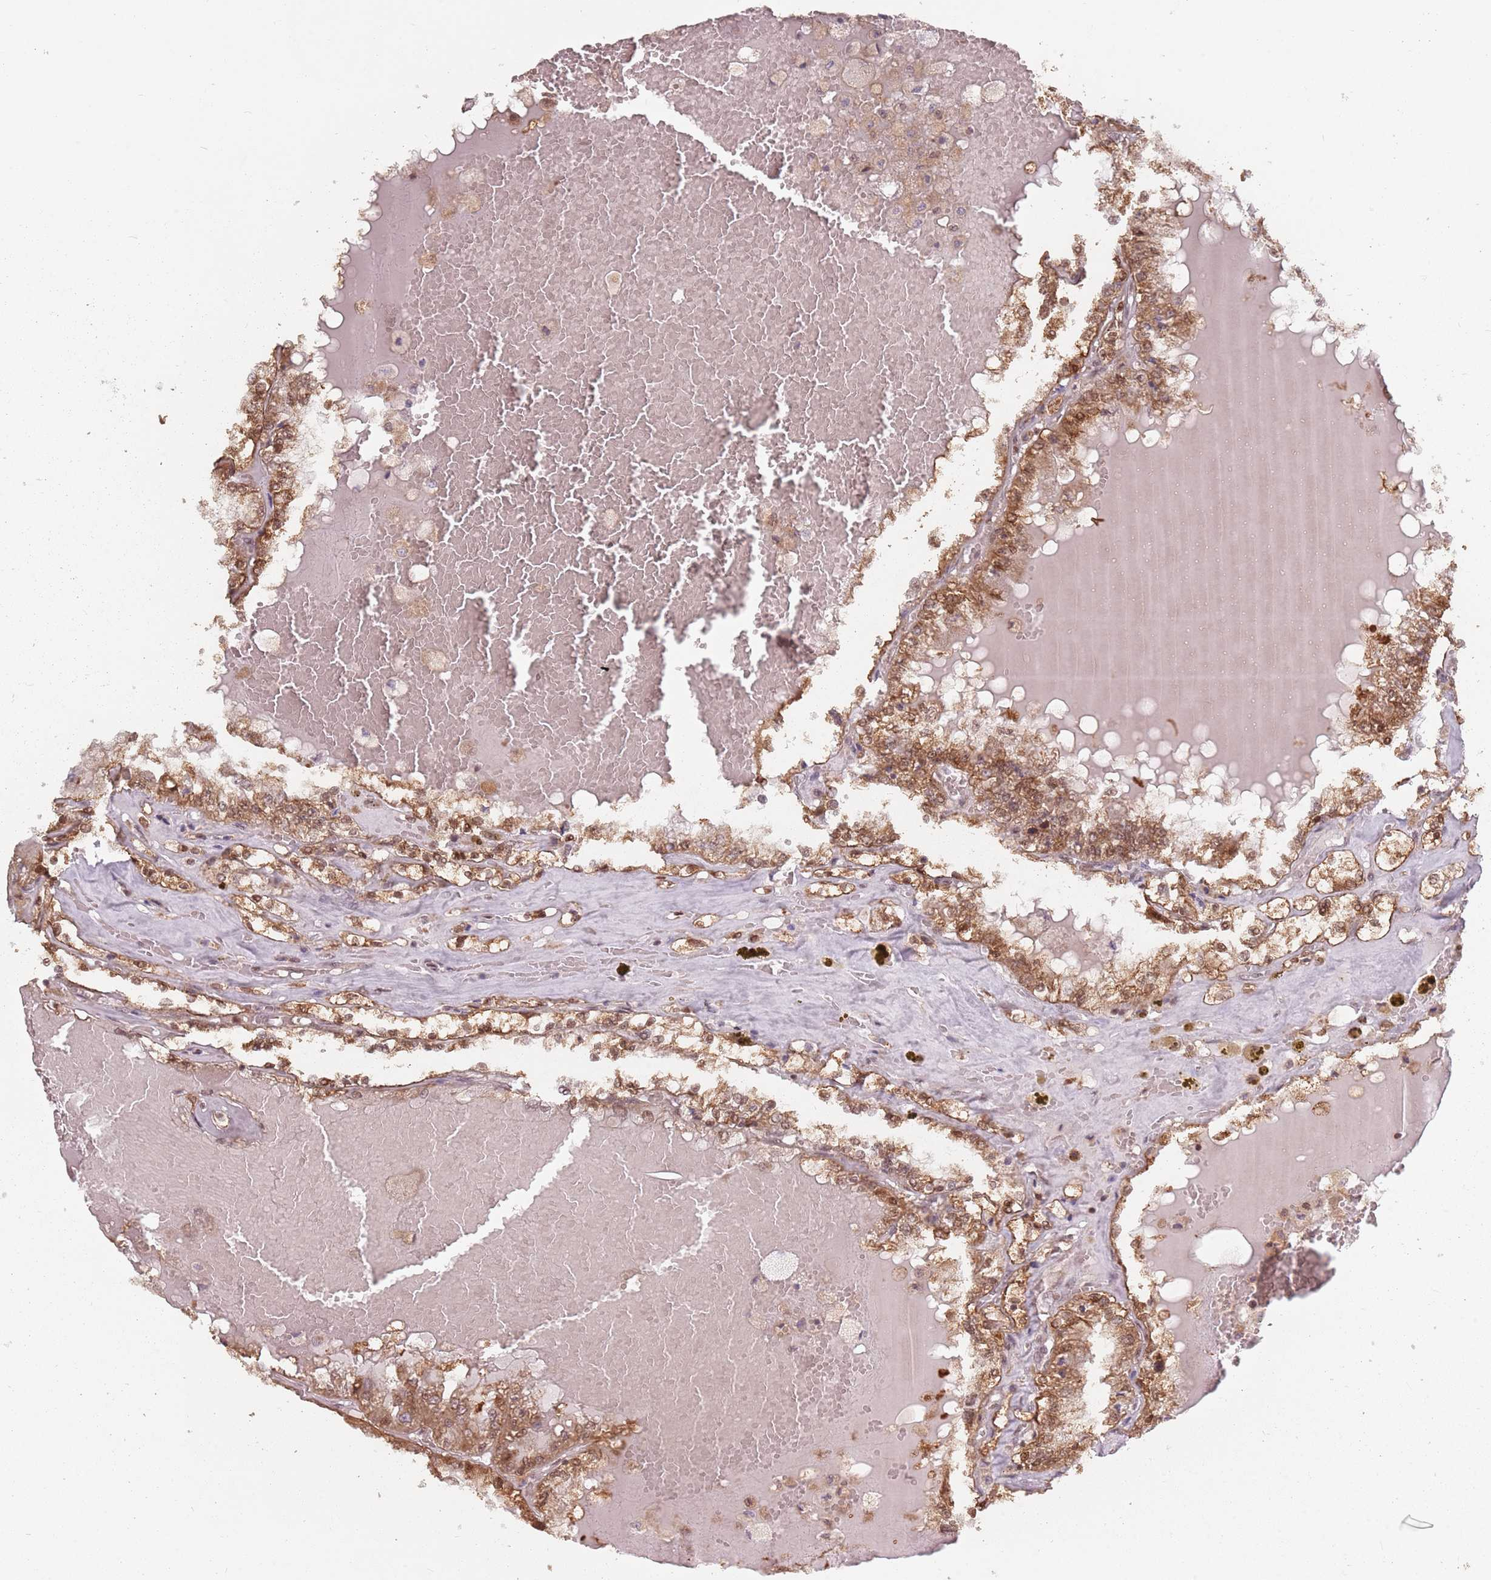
{"staining": {"intensity": "moderate", "quantity": ">75%", "location": "cytoplasmic/membranous,nuclear"}, "tissue": "renal cancer", "cell_type": "Tumor cells", "image_type": "cancer", "snomed": [{"axis": "morphology", "description": "Adenocarcinoma, NOS"}, {"axis": "topography", "description": "Kidney"}], "caption": "Immunohistochemistry (IHC) image of renal cancer stained for a protein (brown), which displays medium levels of moderate cytoplasmic/membranous and nuclear expression in about >75% of tumor cells.", "gene": "VPS52", "patient": {"sex": "female", "age": 56}}